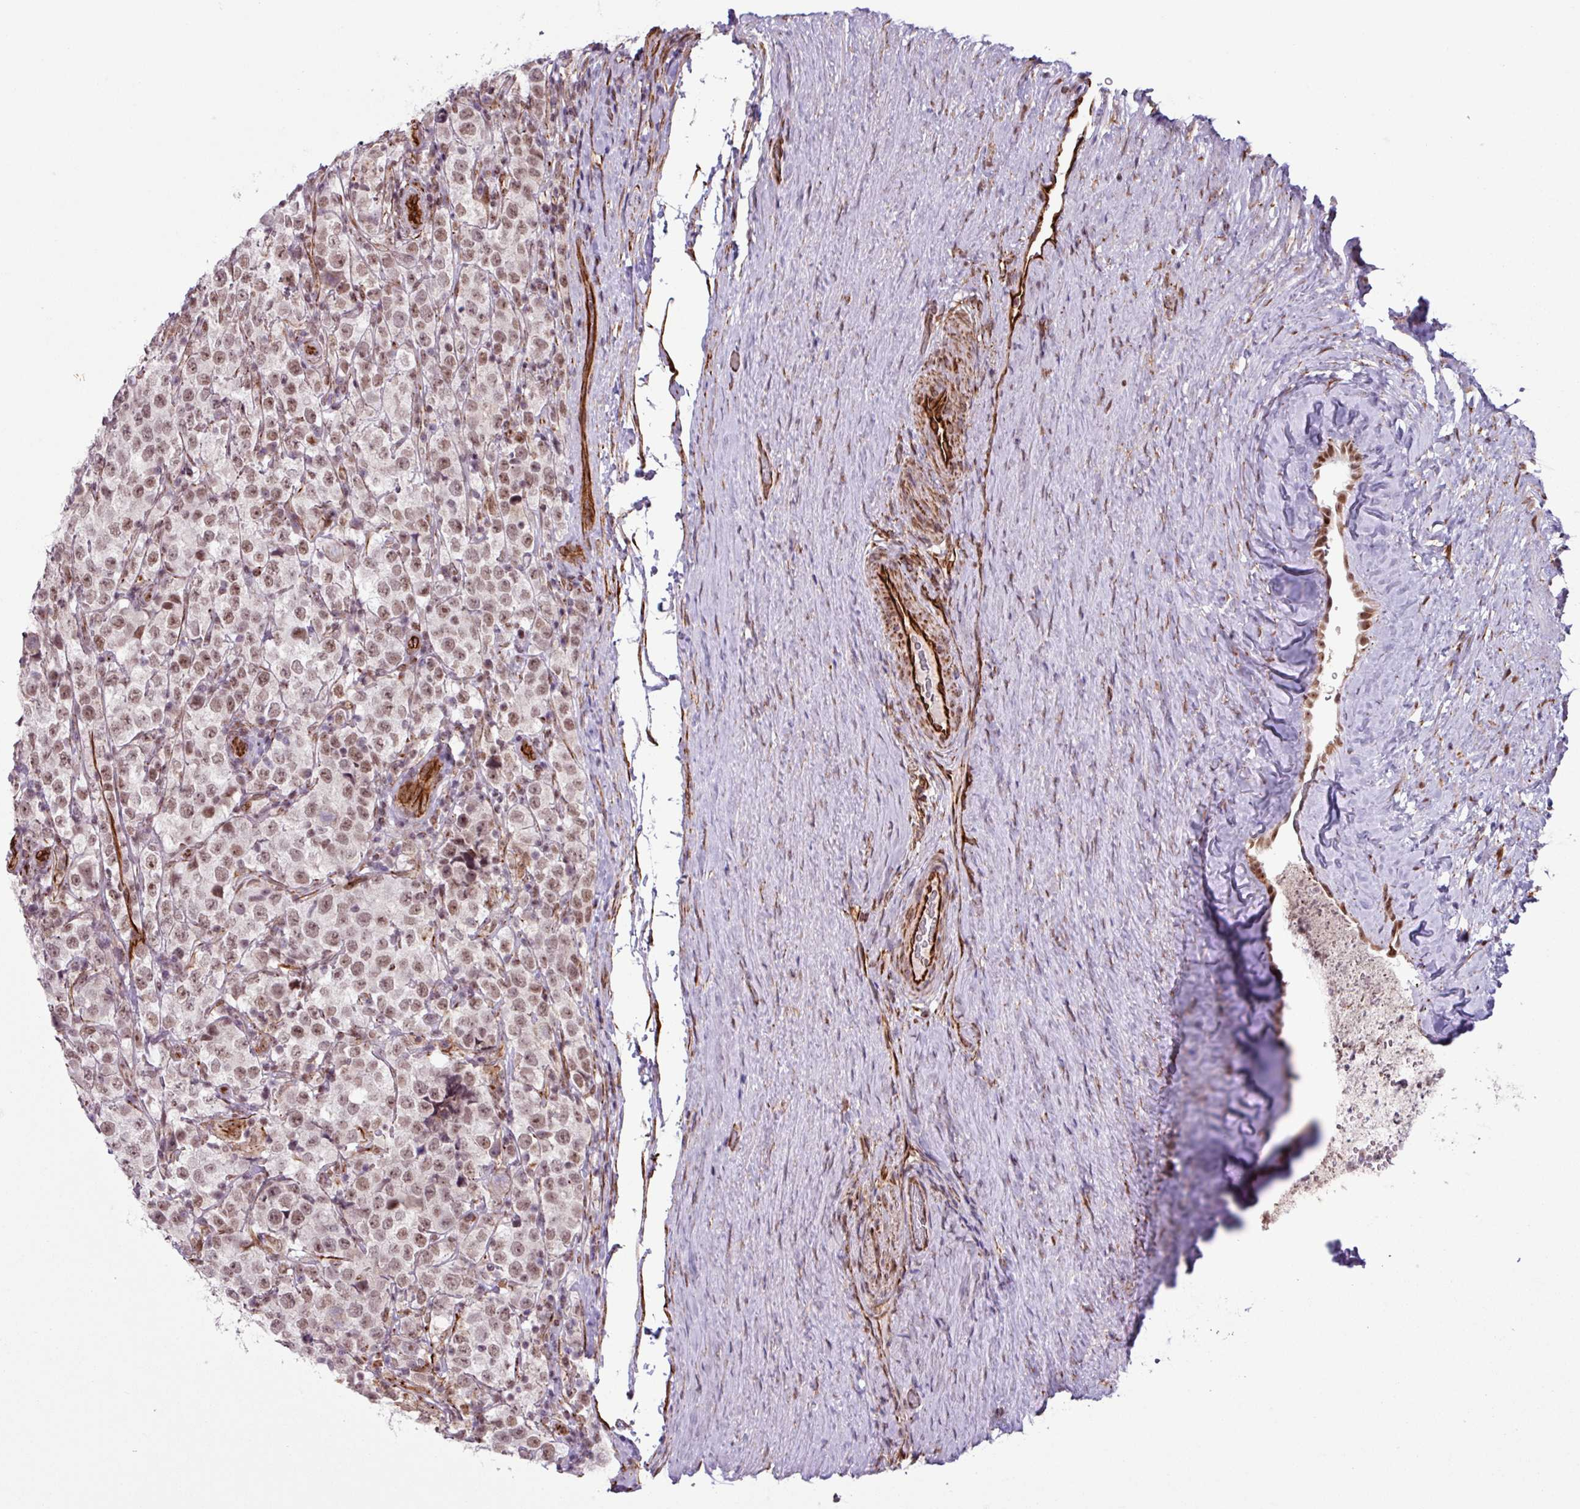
{"staining": {"intensity": "weak", "quantity": ">75%", "location": "nuclear"}, "tissue": "testis cancer", "cell_type": "Tumor cells", "image_type": "cancer", "snomed": [{"axis": "morphology", "description": "Seminoma, NOS"}, {"axis": "morphology", "description": "Carcinoma, Embryonal, NOS"}, {"axis": "topography", "description": "Testis"}], "caption": "This is an image of immunohistochemistry (IHC) staining of testis cancer (embryonal carcinoma), which shows weak staining in the nuclear of tumor cells.", "gene": "CHD3", "patient": {"sex": "male", "age": 41}}